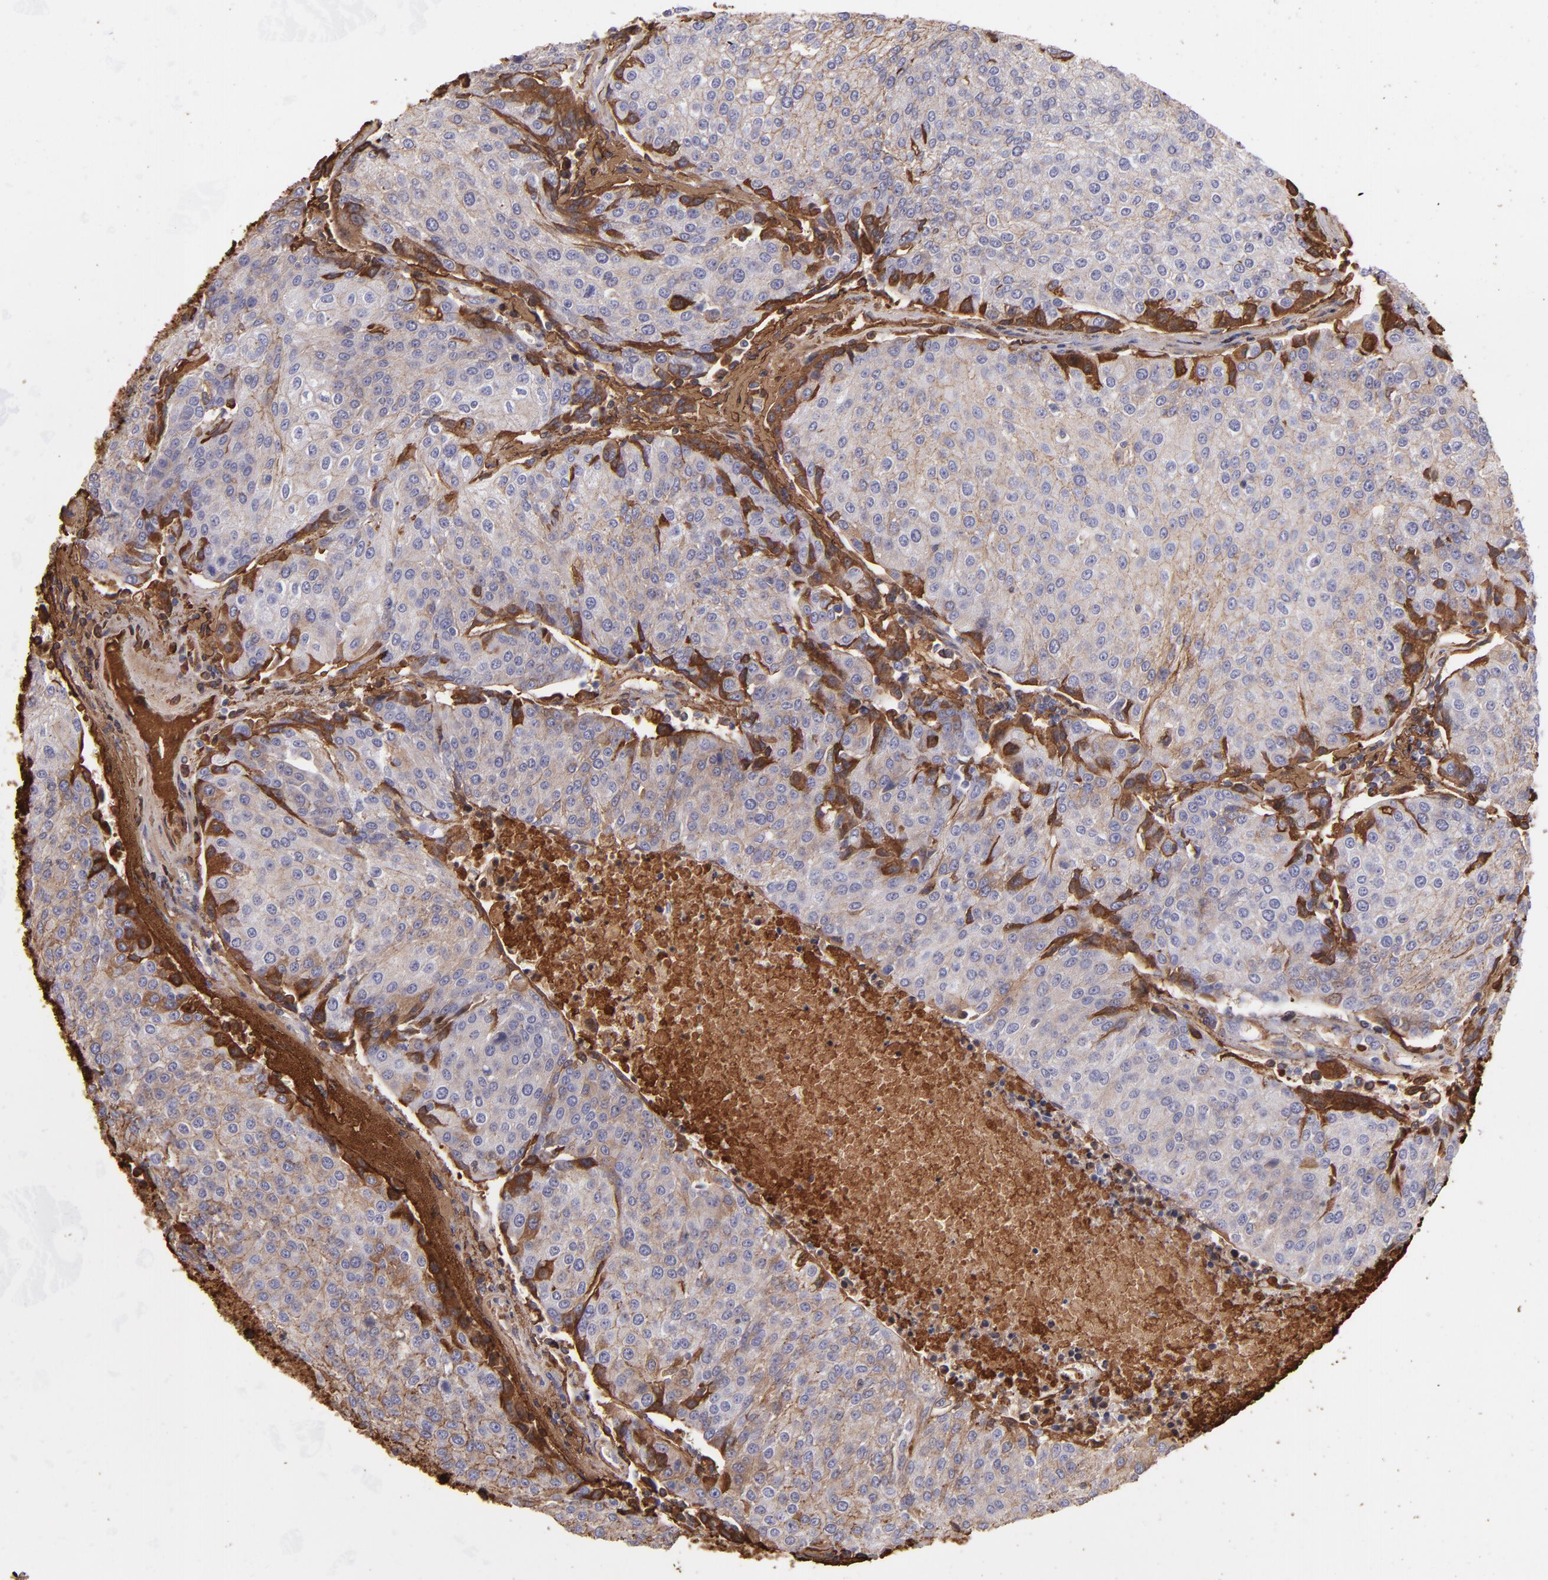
{"staining": {"intensity": "moderate", "quantity": ">75%", "location": "cytoplasmic/membranous"}, "tissue": "urothelial cancer", "cell_type": "Tumor cells", "image_type": "cancer", "snomed": [{"axis": "morphology", "description": "Urothelial carcinoma, High grade"}, {"axis": "topography", "description": "Urinary bladder"}], "caption": "IHC micrograph of human urothelial carcinoma (high-grade) stained for a protein (brown), which demonstrates medium levels of moderate cytoplasmic/membranous staining in approximately >75% of tumor cells.", "gene": "FGB", "patient": {"sex": "female", "age": 85}}